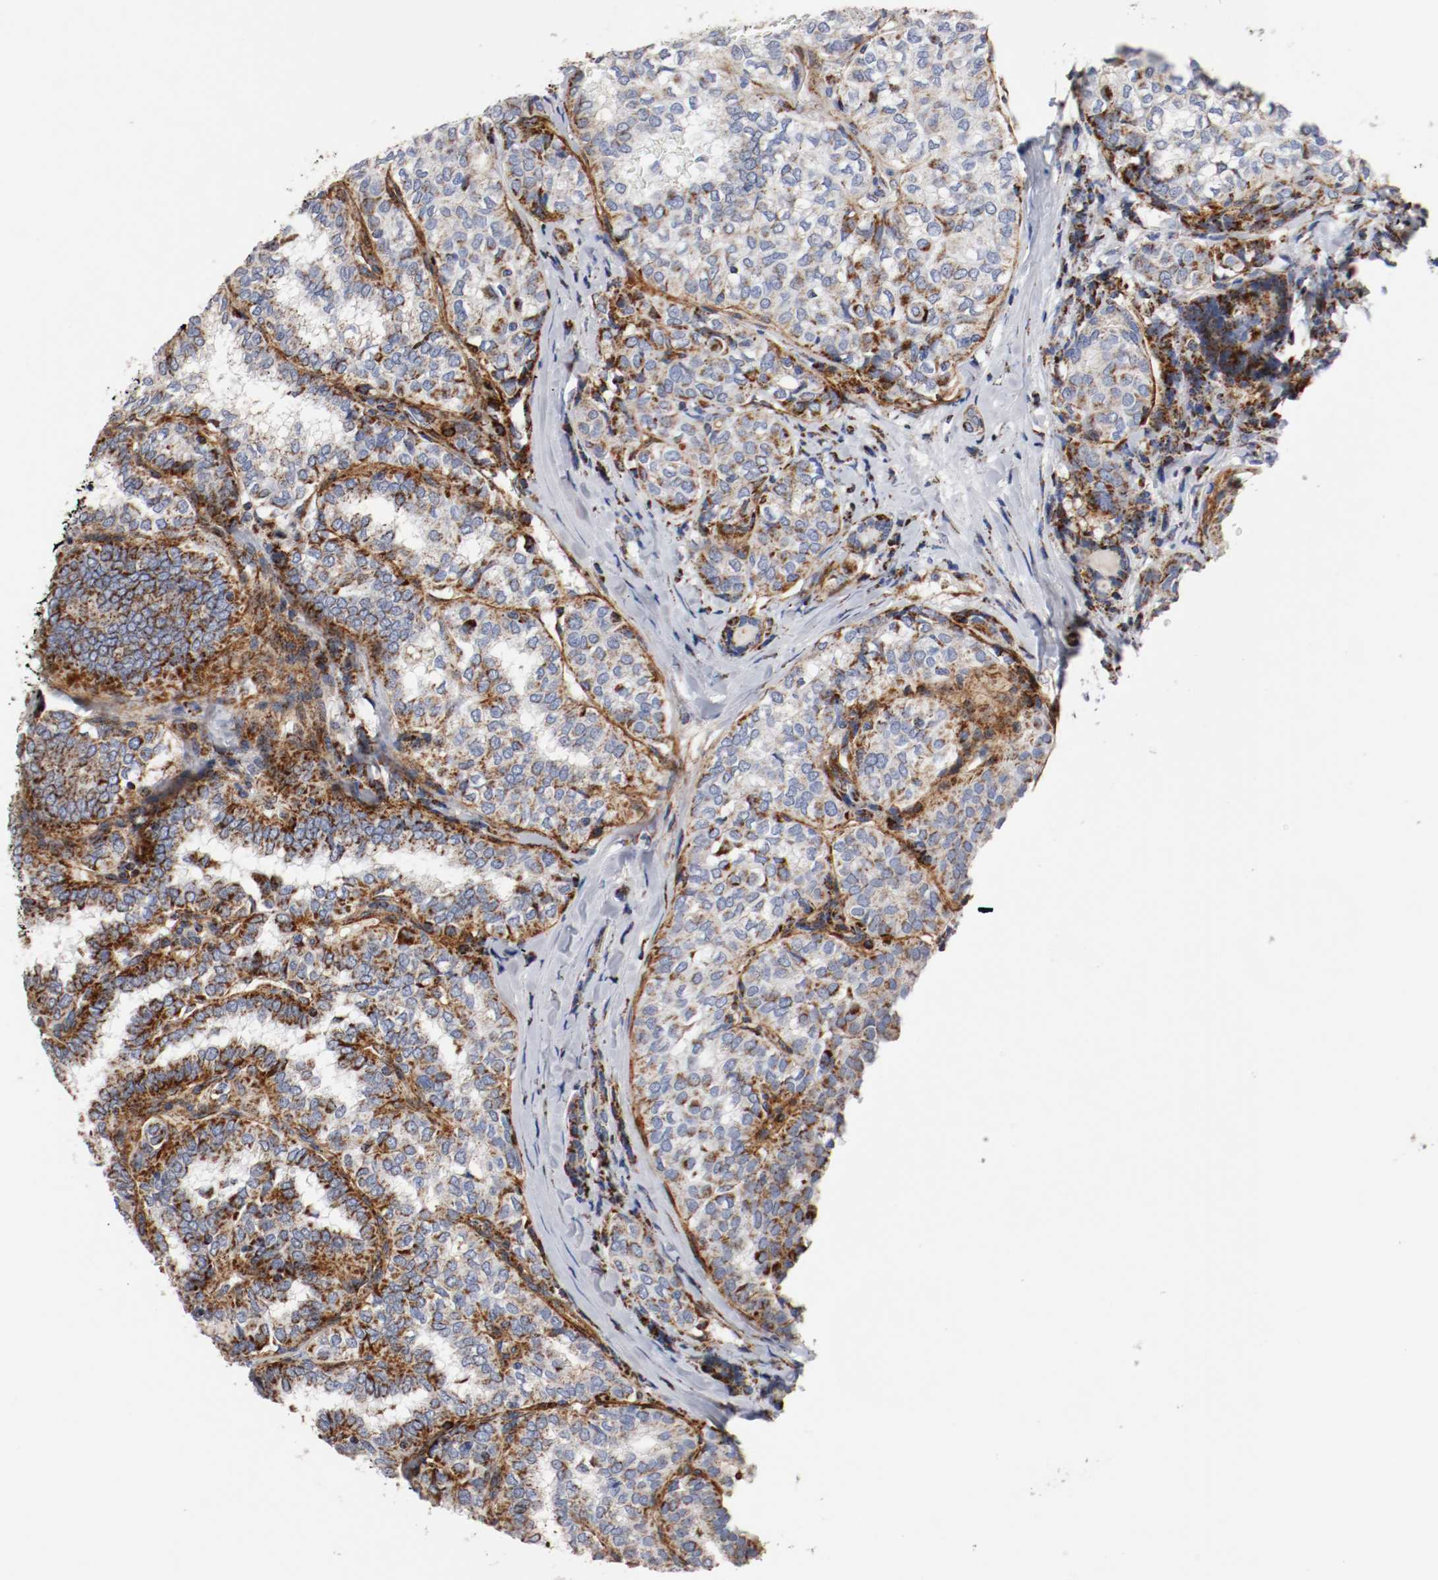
{"staining": {"intensity": "moderate", "quantity": "25%-75%", "location": "cytoplasmic/membranous"}, "tissue": "thyroid cancer", "cell_type": "Tumor cells", "image_type": "cancer", "snomed": [{"axis": "morphology", "description": "Papillary adenocarcinoma, NOS"}, {"axis": "topography", "description": "Thyroid gland"}], "caption": "Papillary adenocarcinoma (thyroid) tissue exhibits moderate cytoplasmic/membranous staining in approximately 25%-75% of tumor cells Nuclei are stained in blue.", "gene": "TUBD1", "patient": {"sex": "female", "age": 30}}